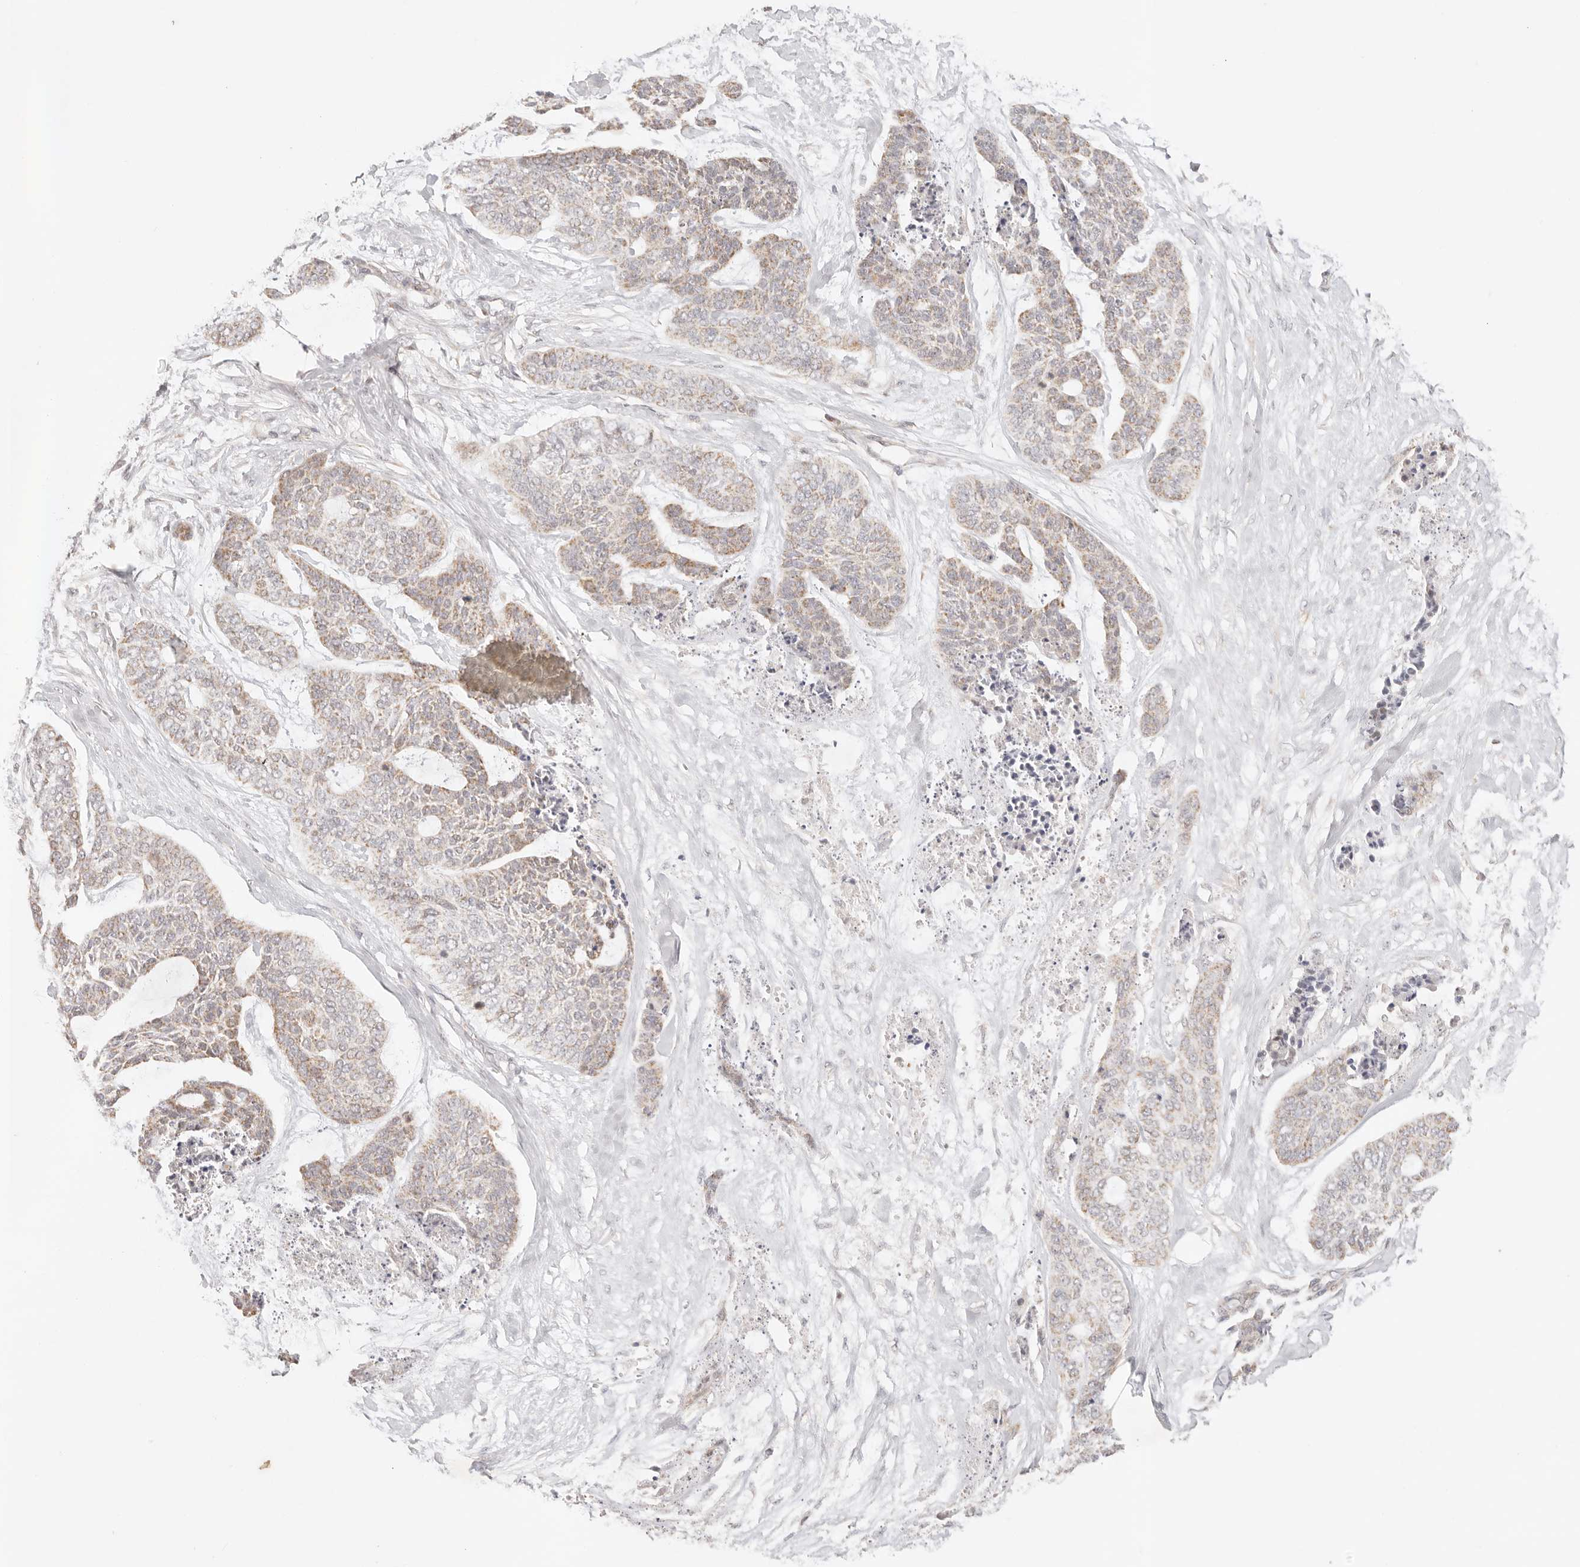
{"staining": {"intensity": "weak", "quantity": "25%-75%", "location": "cytoplasmic/membranous"}, "tissue": "skin cancer", "cell_type": "Tumor cells", "image_type": "cancer", "snomed": [{"axis": "morphology", "description": "Basal cell carcinoma"}, {"axis": "topography", "description": "Skin"}], "caption": "Immunohistochemical staining of skin basal cell carcinoma shows low levels of weak cytoplasmic/membranous protein expression in about 25%-75% of tumor cells.", "gene": "COA6", "patient": {"sex": "female", "age": 64}}